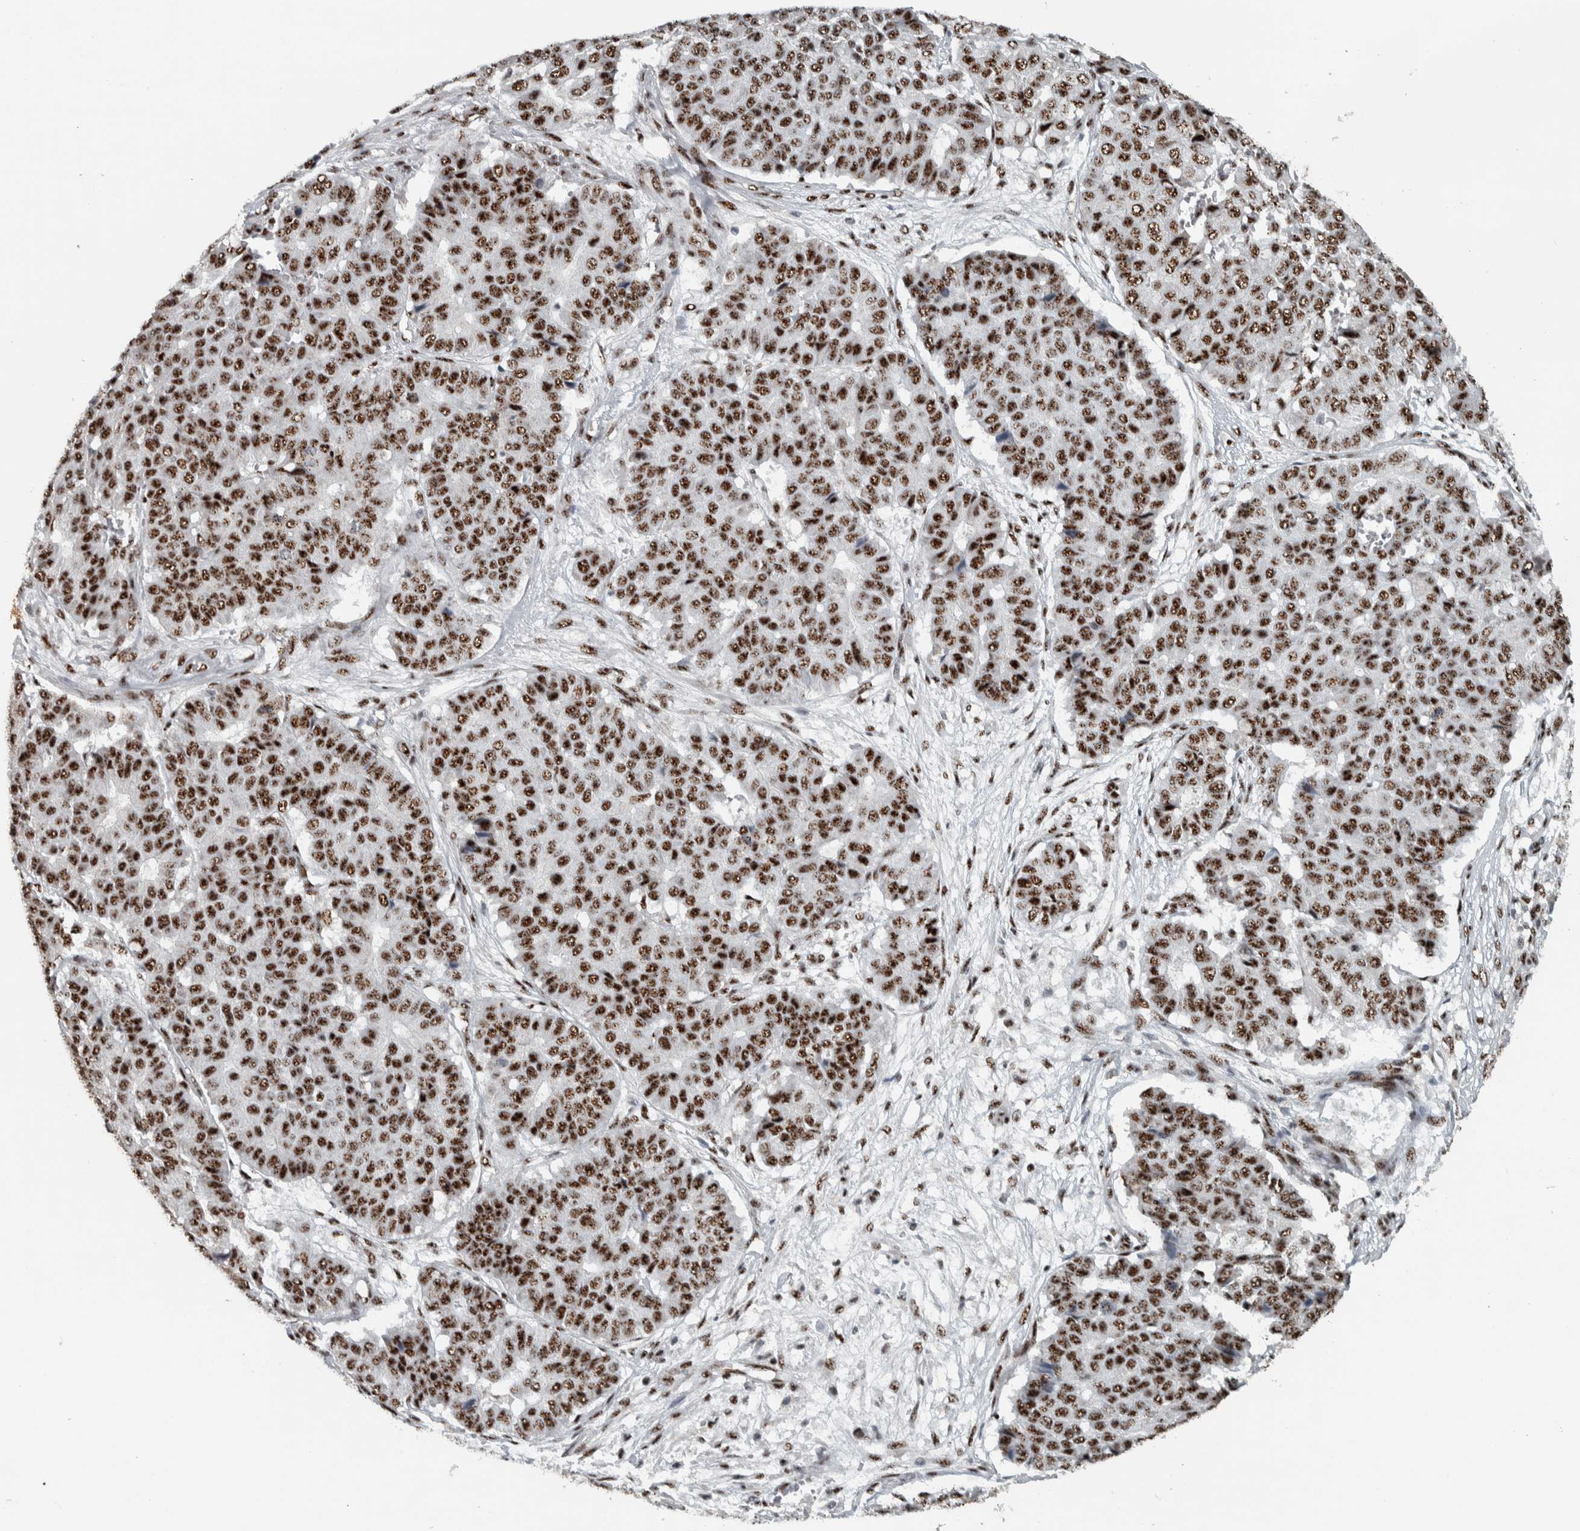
{"staining": {"intensity": "strong", "quantity": ">75%", "location": "nuclear"}, "tissue": "pancreatic cancer", "cell_type": "Tumor cells", "image_type": "cancer", "snomed": [{"axis": "morphology", "description": "Adenocarcinoma, NOS"}, {"axis": "topography", "description": "Pancreas"}], "caption": "IHC histopathology image of human pancreatic cancer (adenocarcinoma) stained for a protein (brown), which reveals high levels of strong nuclear expression in approximately >75% of tumor cells.", "gene": "SON", "patient": {"sex": "male", "age": 50}}